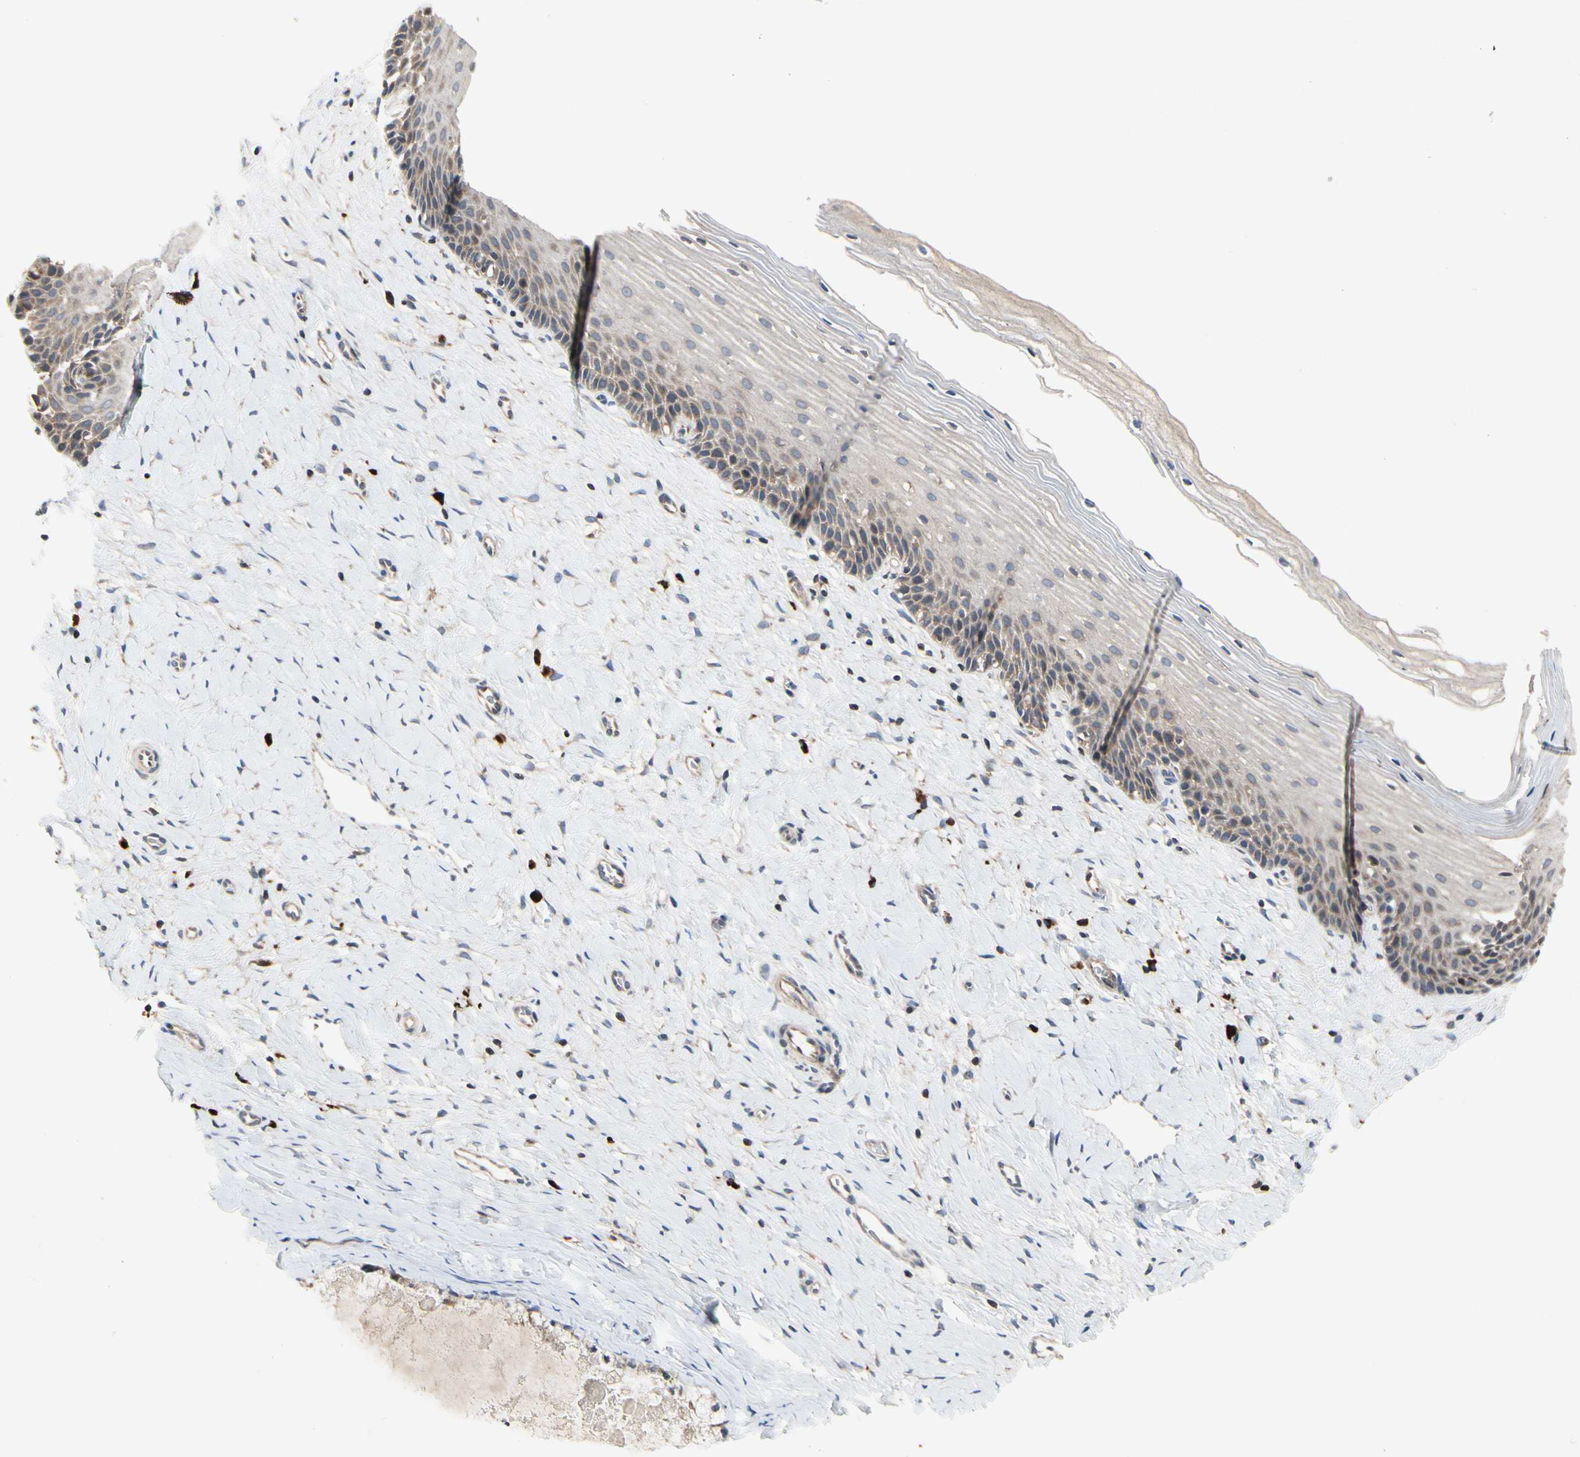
{"staining": {"intensity": "moderate", "quantity": ">75%", "location": "cytoplasmic/membranous"}, "tissue": "cervix", "cell_type": "Glandular cells", "image_type": "normal", "snomed": [{"axis": "morphology", "description": "Normal tissue, NOS"}, {"axis": "topography", "description": "Cervix"}], "caption": "About >75% of glandular cells in normal cervix exhibit moderate cytoplasmic/membranous protein expression as visualized by brown immunohistochemical staining.", "gene": "MMEL1", "patient": {"sex": "female", "age": 39}}